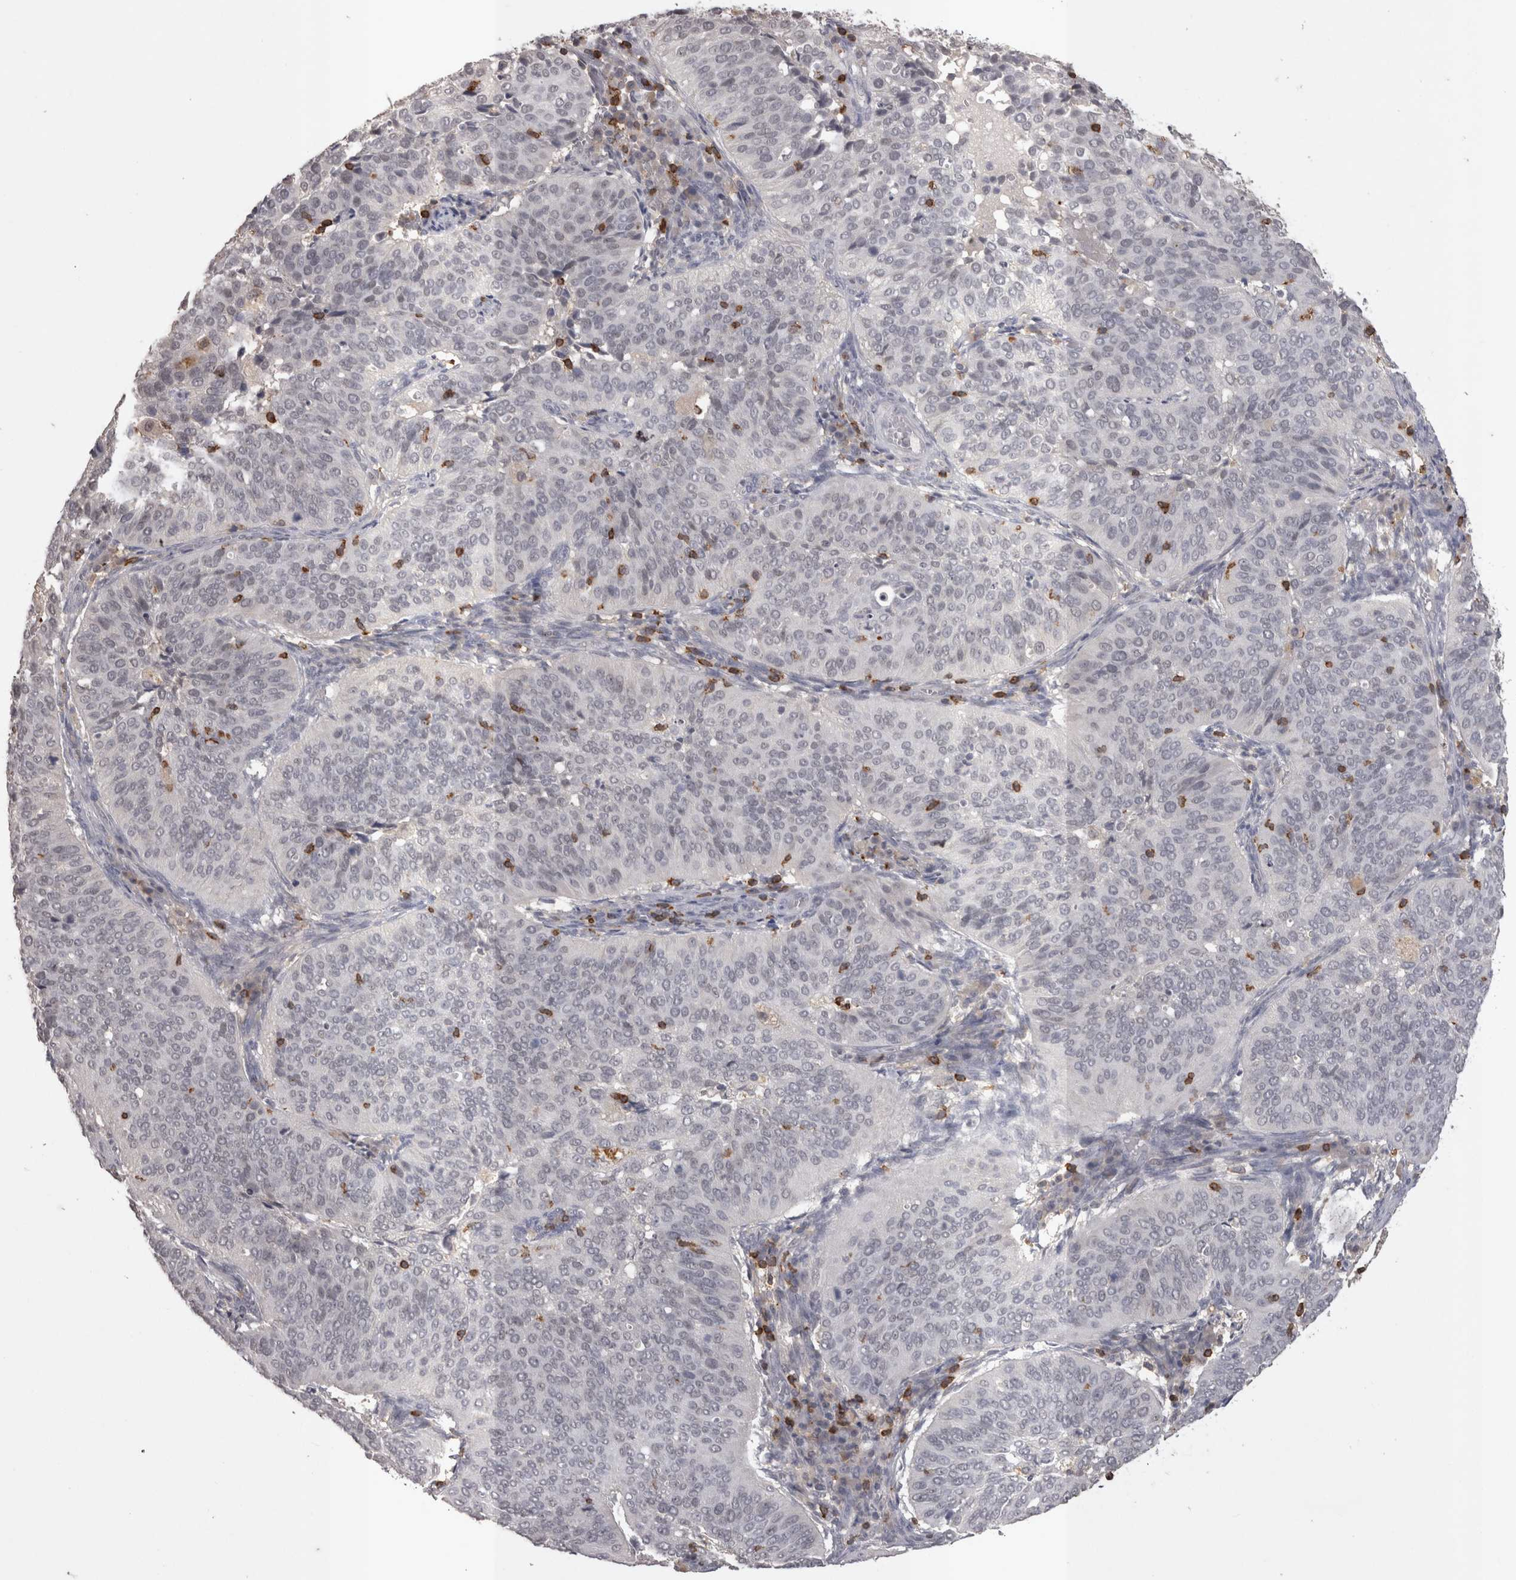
{"staining": {"intensity": "negative", "quantity": "none", "location": "none"}, "tissue": "cervical cancer", "cell_type": "Tumor cells", "image_type": "cancer", "snomed": [{"axis": "morphology", "description": "Normal tissue, NOS"}, {"axis": "morphology", "description": "Squamous cell carcinoma, NOS"}, {"axis": "topography", "description": "Cervix"}], "caption": "Immunohistochemistry (IHC) of human squamous cell carcinoma (cervical) exhibits no expression in tumor cells. Brightfield microscopy of immunohistochemistry stained with DAB (3,3'-diaminobenzidine) (brown) and hematoxylin (blue), captured at high magnification.", "gene": "SKAP1", "patient": {"sex": "female", "age": 39}}